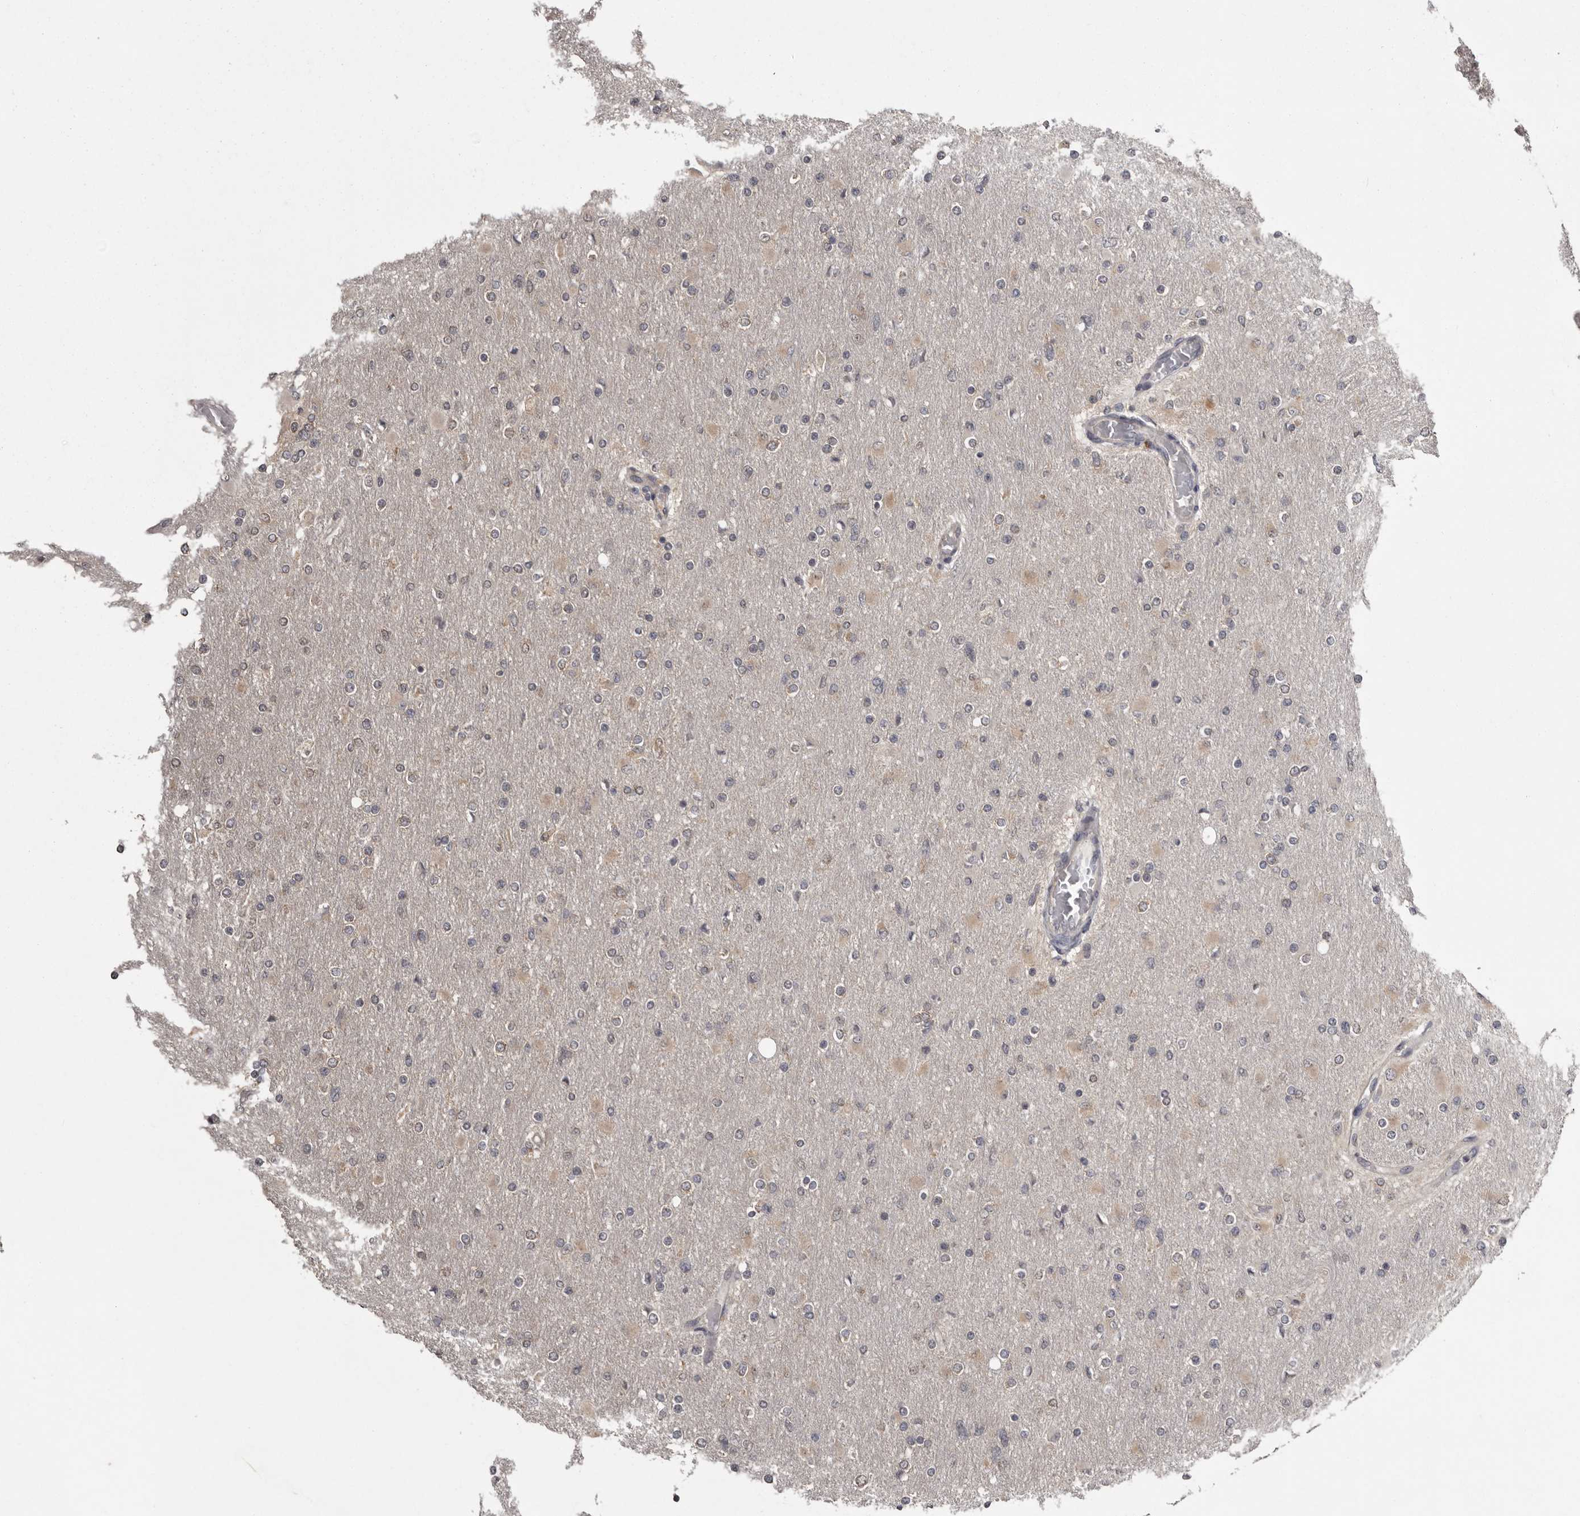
{"staining": {"intensity": "negative", "quantity": "none", "location": "none"}, "tissue": "glioma", "cell_type": "Tumor cells", "image_type": "cancer", "snomed": [{"axis": "morphology", "description": "Glioma, malignant, High grade"}, {"axis": "topography", "description": "Cerebral cortex"}], "caption": "Tumor cells show no significant positivity in malignant high-grade glioma.", "gene": "DARS1", "patient": {"sex": "female", "age": 36}}